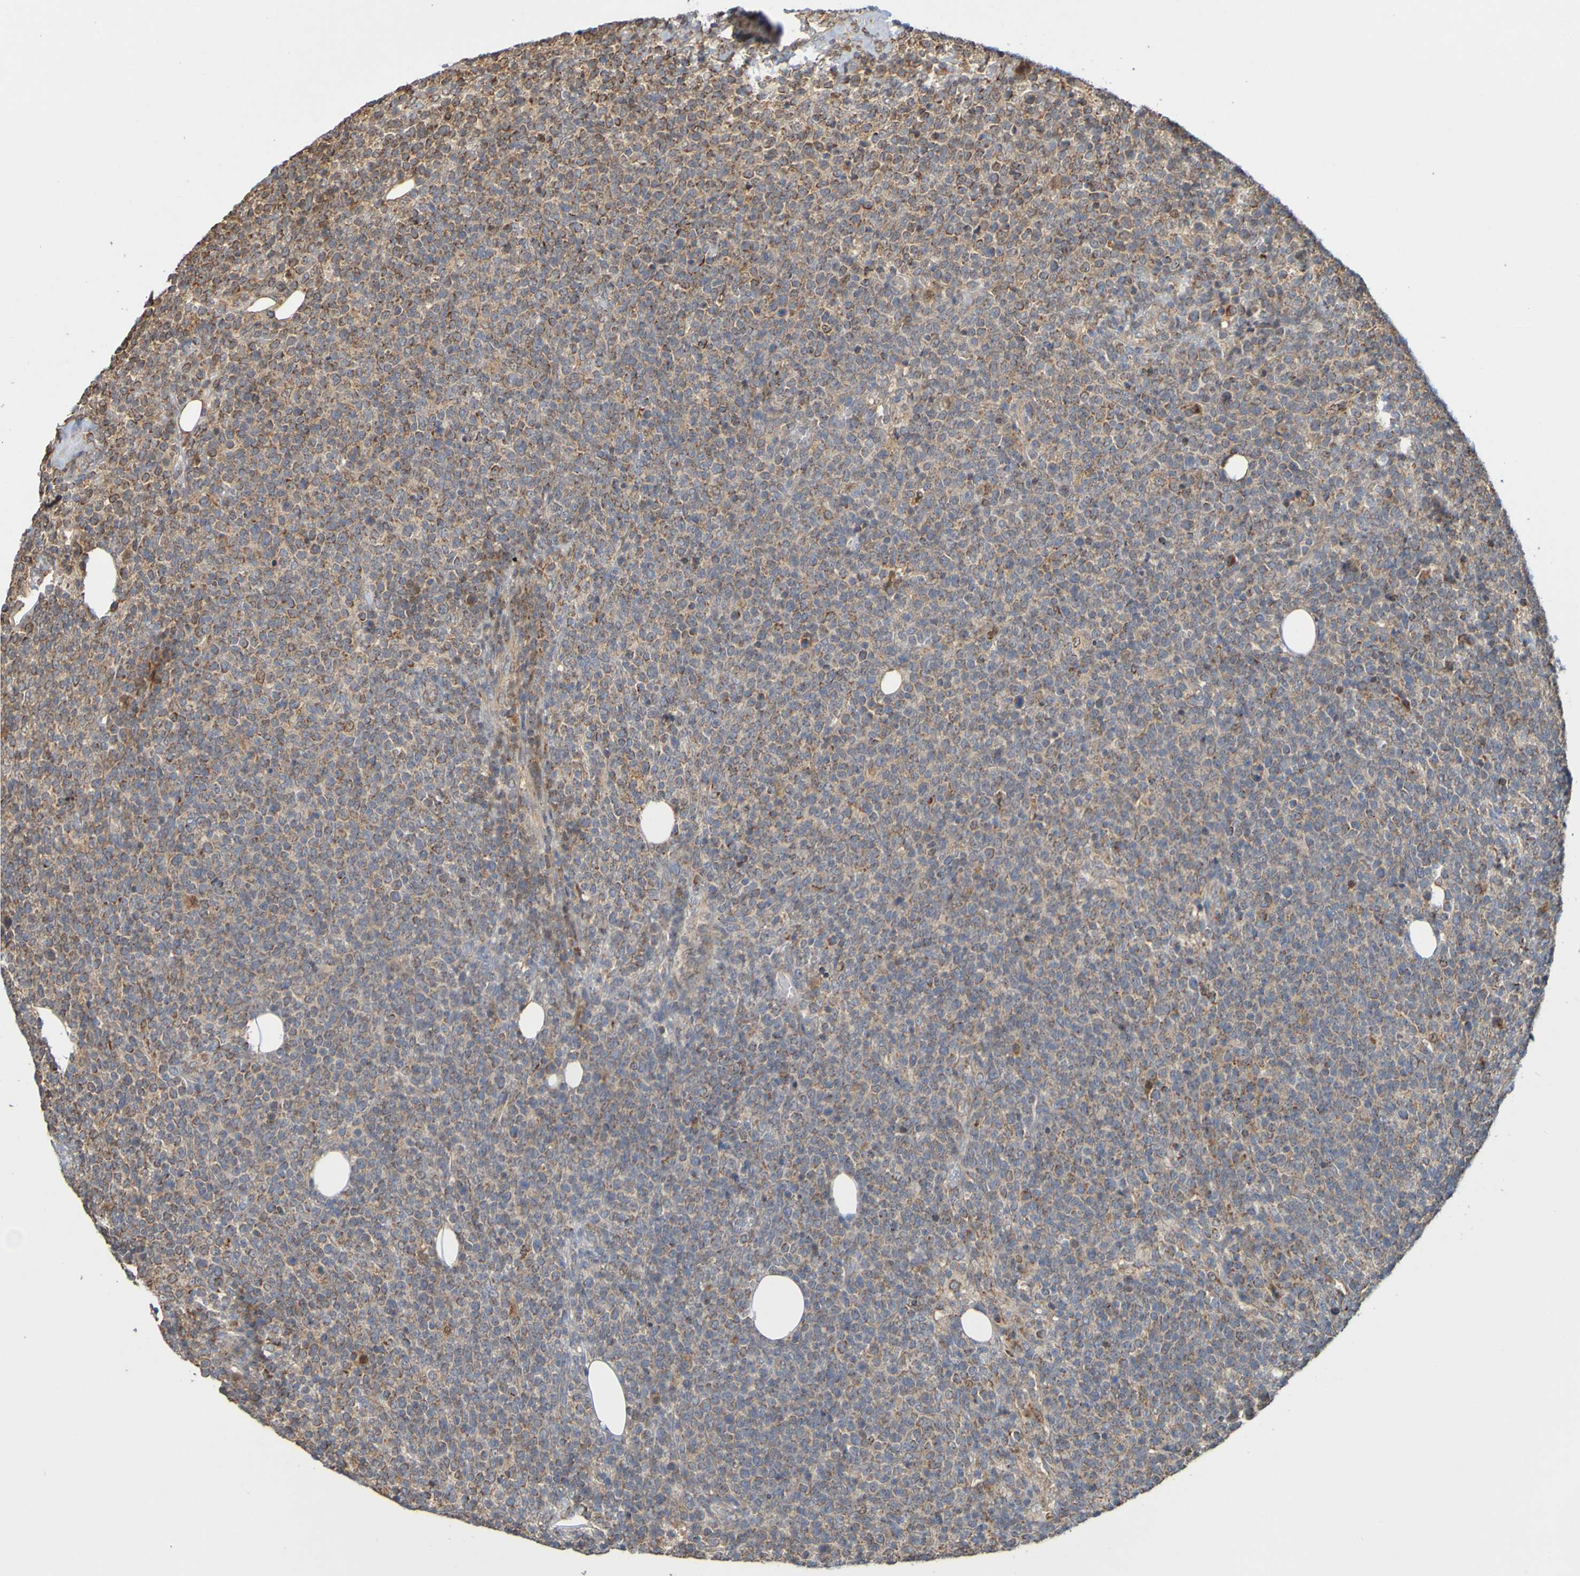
{"staining": {"intensity": "moderate", "quantity": "25%-75%", "location": "cytoplasmic/membranous"}, "tissue": "lymphoma", "cell_type": "Tumor cells", "image_type": "cancer", "snomed": [{"axis": "morphology", "description": "Malignant lymphoma, non-Hodgkin's type, High grade"}, {"axis": "topography", "description": "Lymph node"}], "caption": "Tumor cells demonstrate medium levels of moderate cytoplasmic/membranous staining in about 25%-75% of cells in human high-grade malignant lymphoma, non-Hodgkin's type. The staining was performed using DAB to visualize the protein expression in brown, while the nuclei were stained in blue with hematoxylin (Magnification: 20x).", "gene": "TMBIM1", "patient": {"sex": "male", "age": 61}}